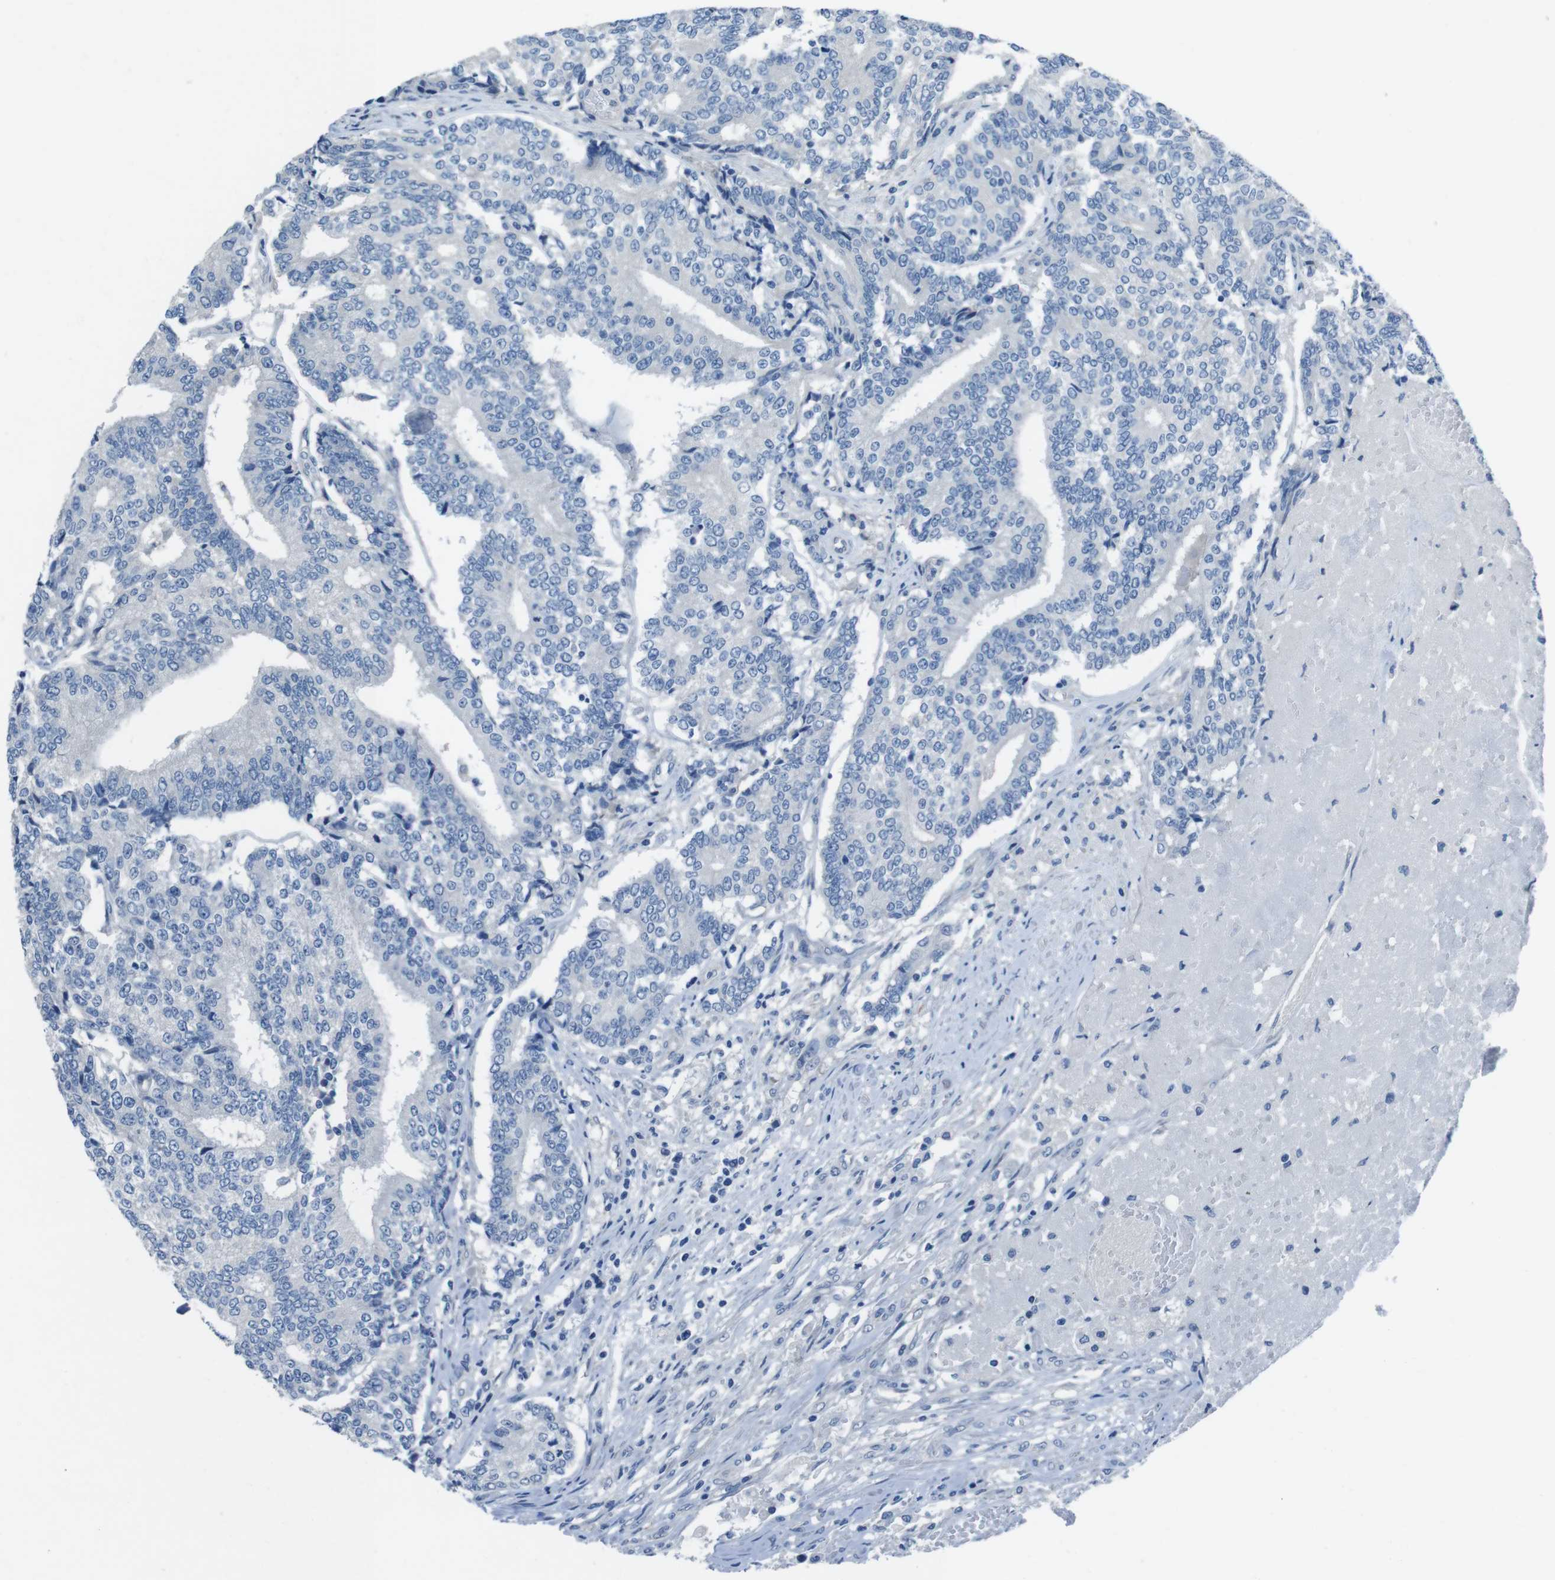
{"staining": {"intensity": "negative", "quantity": "none", "location": "none"}, "tissue": "prostate cancer", "cell_type": "Tumor cells", "image_type": "cancer", "snomed": [{"axis": "morphology", "description": "Normal tissue, NOS"}, {"axis": "morphology", "description": "Adenocarcinoma, High grade"}, {"axis": "topography", "description": "Prostate"}, {"axis": "topography", "description": "Seminal veicle"}], "caption": "DAB immunohistochemical staining of prostate cancer exhibits no significant staining in tumor cells.", "gene": "CYP2C8", "patient": {"sex": "male", "age": 55}}